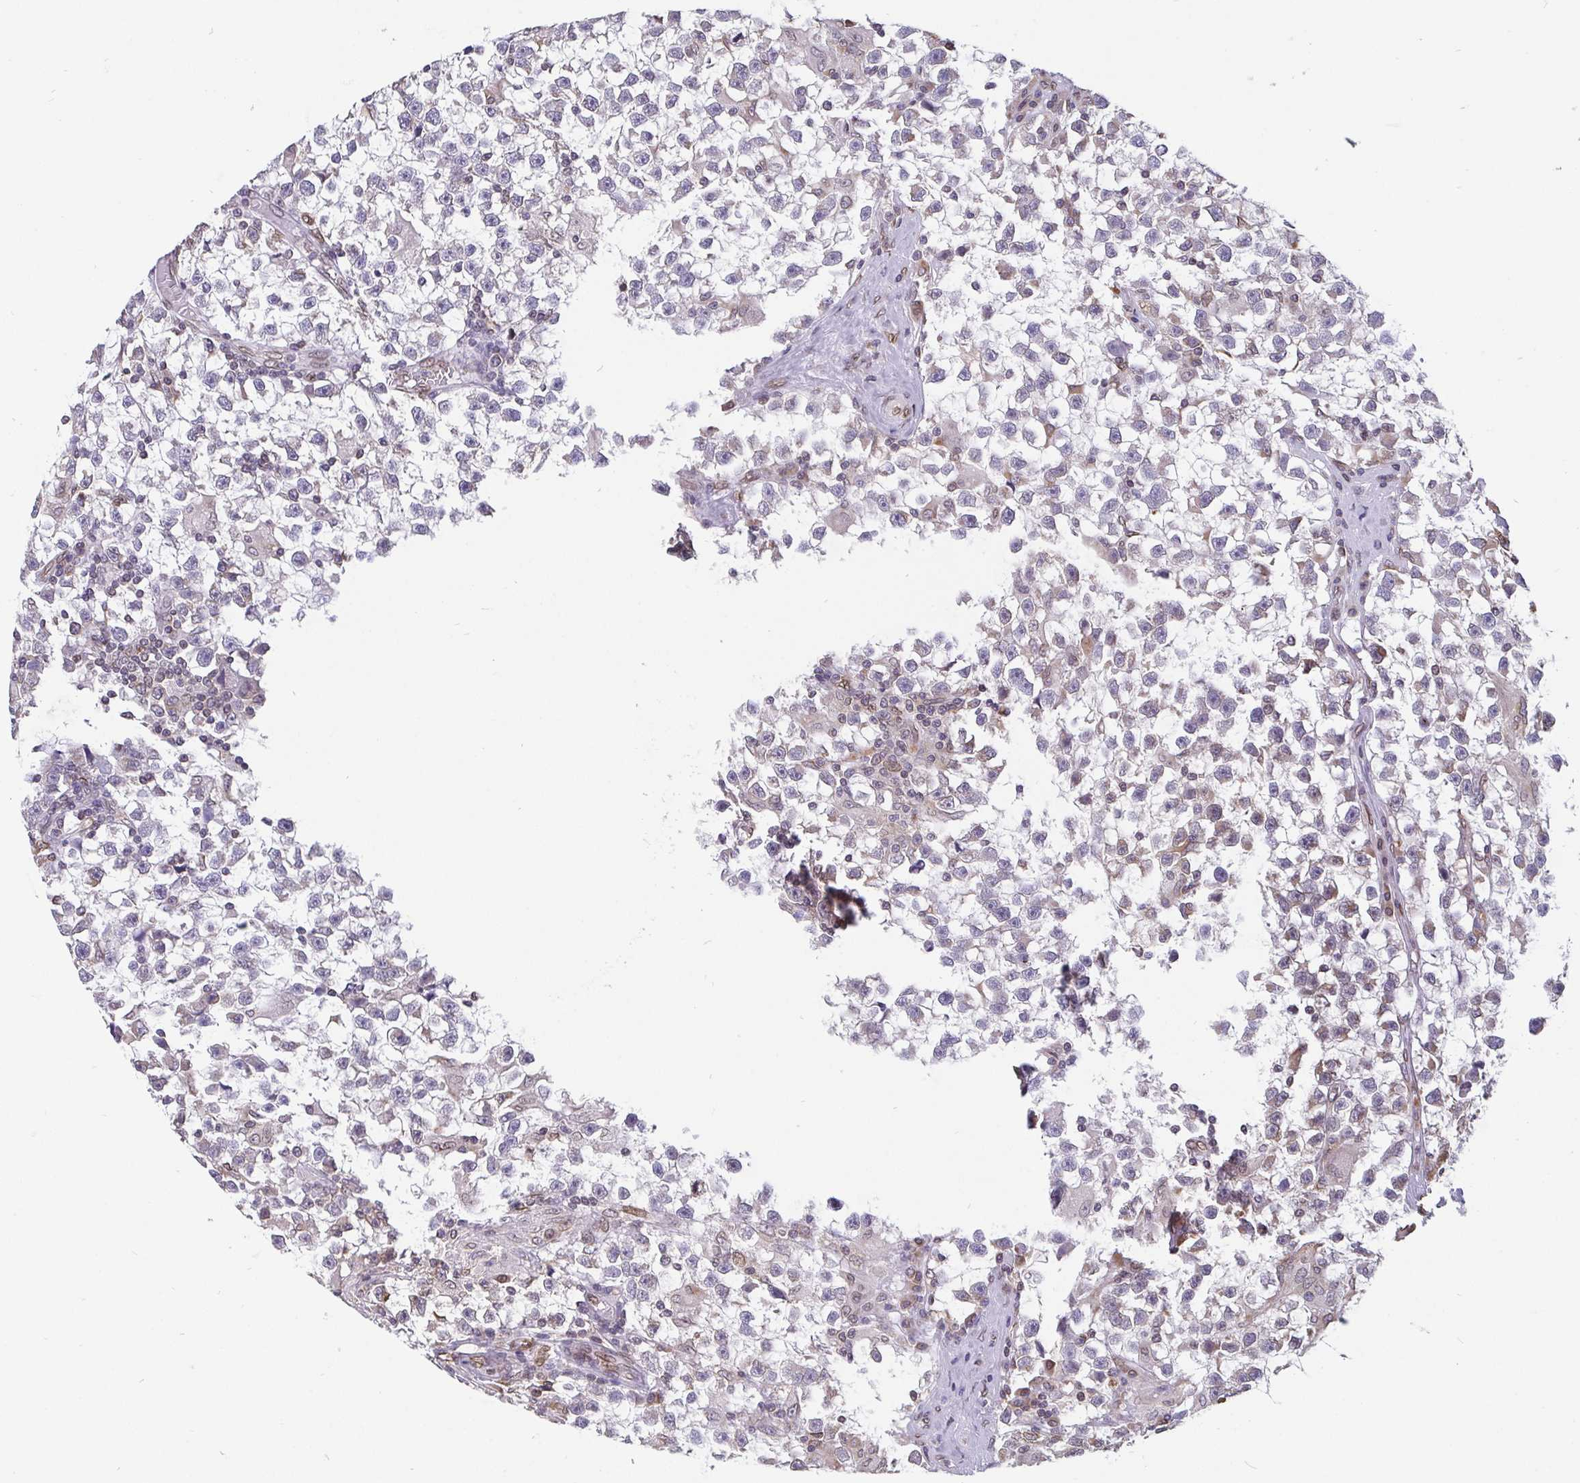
{"staining": {"intensity": "negative", "quantity": "none", "location": "none"}, "tissue": "testis cancer", "cell_type": "Tumor cells", "image_type": "cancer", "snomed": [{"axis": "morphology", "description": "Seminoma, NOS"}, {"axis": "topography", "description": "Testis"}], "caption": "High power microscopy image of an immunohistochemistry micrograph of seminoma (testis), revealing no significant staining in tumor cells.", "gene": "EMD", "patient": {"sex": "male", "age": 31}}